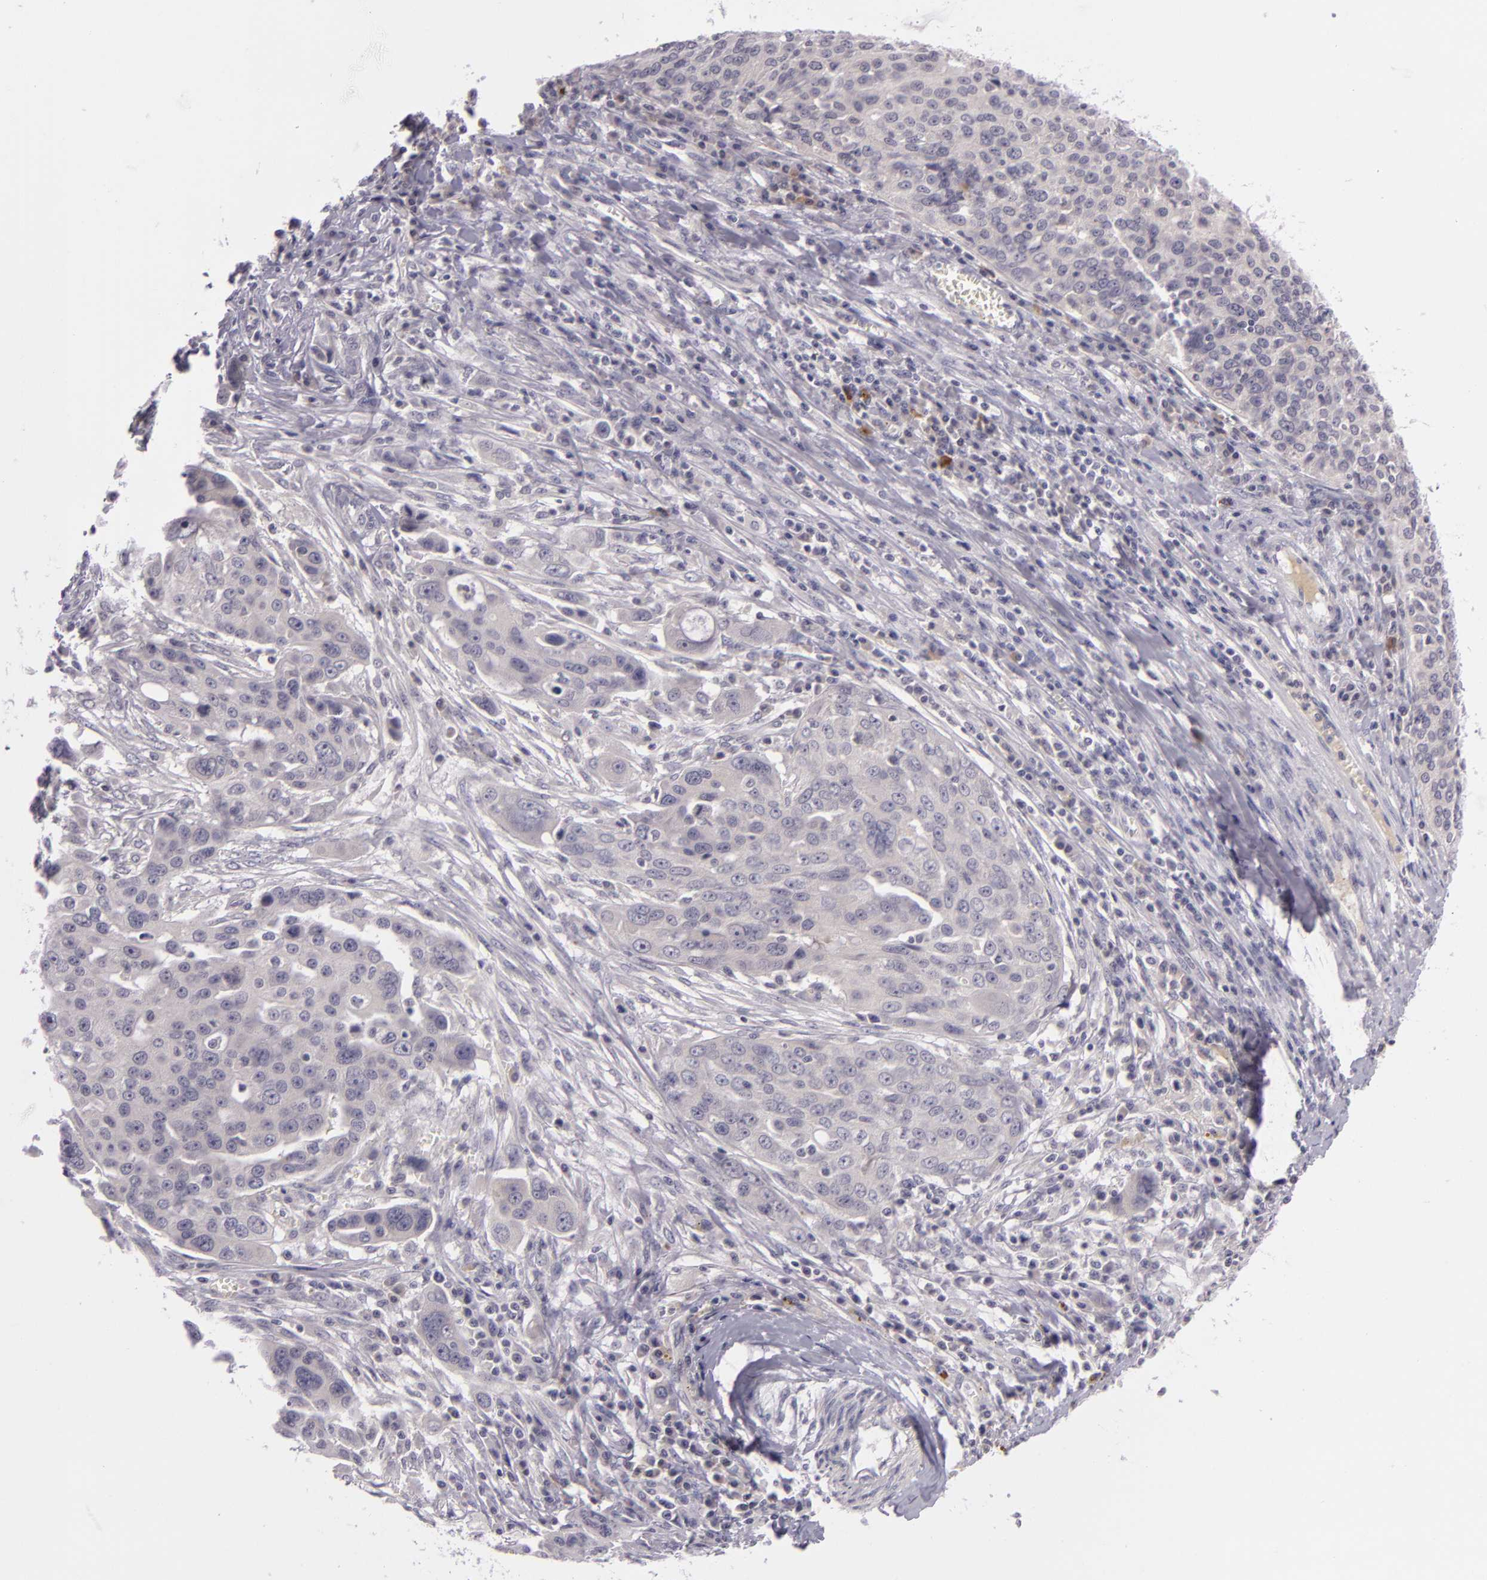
{"staining": {"intensity": "negative", "quantity": "none", "location": "none"}, "tissue": "ovarian cancer", "cell_type": "Tumor cells", "image_type": "cancer", "snomed": [{"axis": "morphology", "description": "Carcinoma, endometroid"}, {"axis": "topography", "description": "Ovary"}], "caption": "Photomicrograph shows no significant protein staining in tumor cells of ovarian endometroid carcinoma.", "gene": "DAG1", "patient": {"sex": "female", "age": 75}}